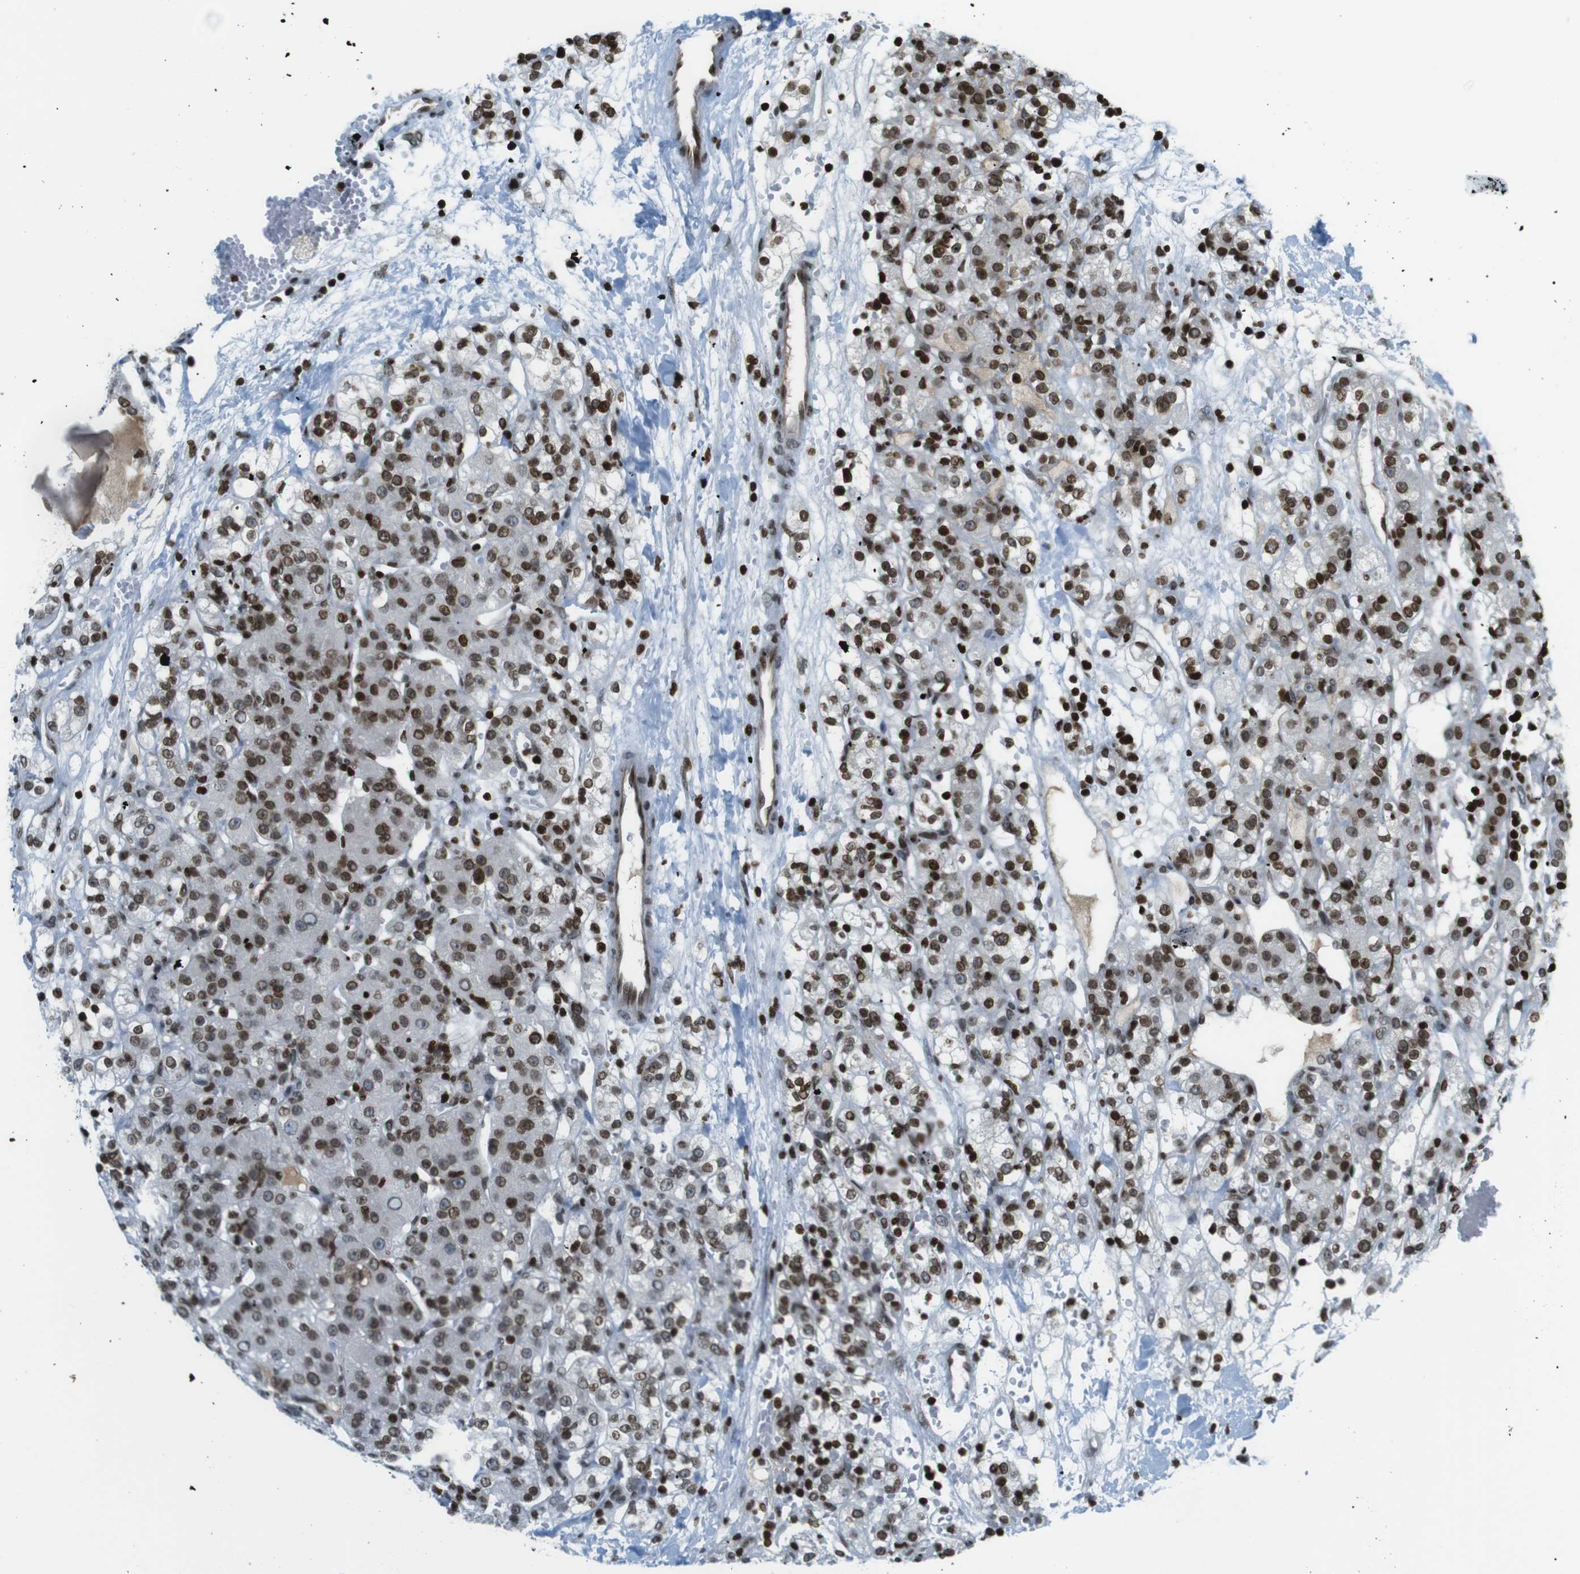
{"staining": {"intensity": "strong", "quantity": ">75%", "location": "nuclear"}, "tissue": "renal cancer", "cell_type": "Tumor cells", "image_type": "cancer", "snomed": [{"axis": "morphology", "description": "Normal tissue, NOS"}, {"axis": "morphology", "description": "Adenocarcinoma, NOS"}, {"axis": "topography", "description": "Kidney"}], "caption": "Renal cancer tissue displays strong nuclear expression in approximately >75% of tumor cells, visualized by immunohistochemistry. (IHC, brightfield microscopy, high magnification).", "gene": "H2AC8", "patient": {"sex": "male", "age": 61}}